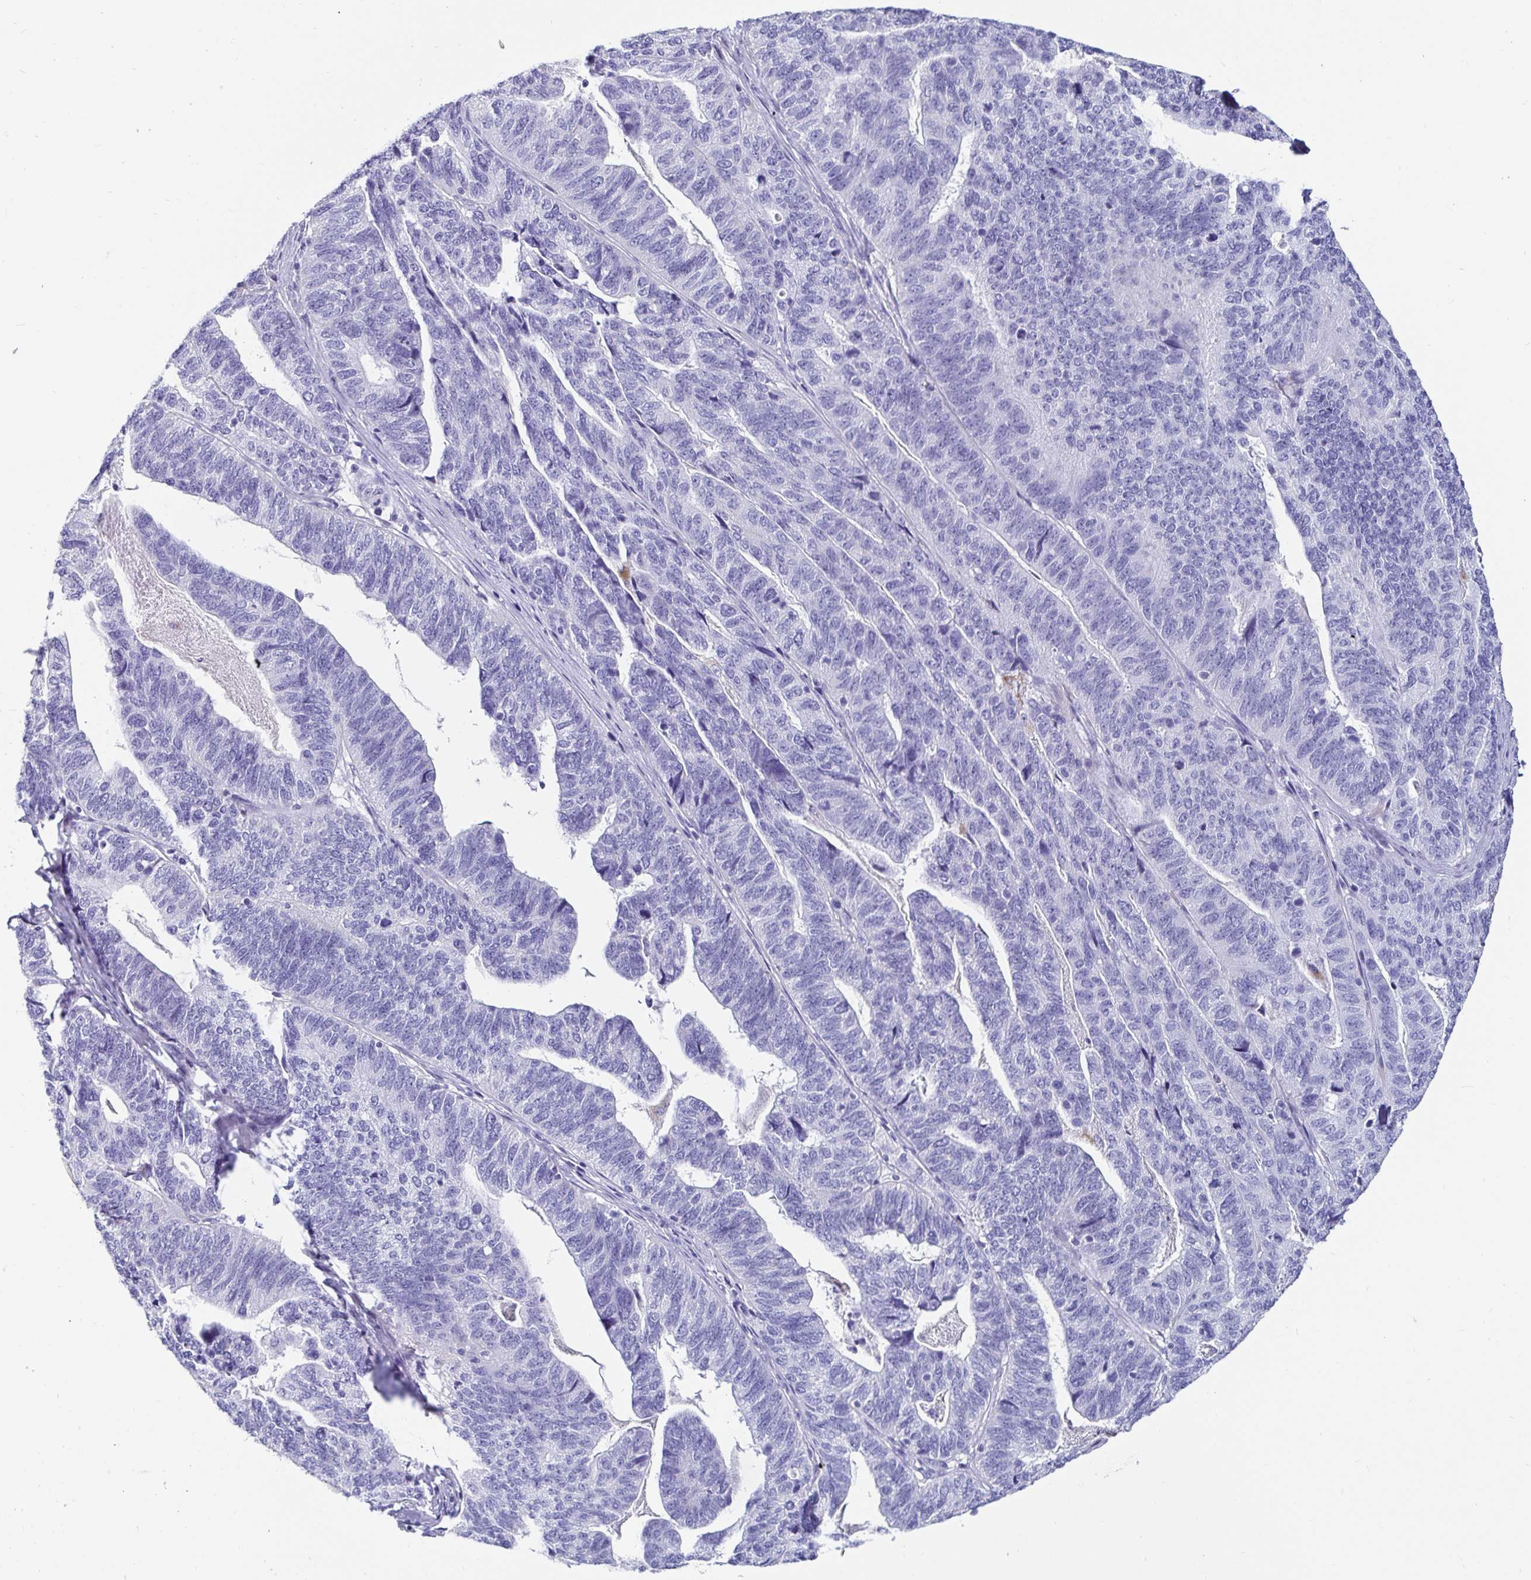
{"staining": {"intensity": "negative", "quantity": "none", "location": "none"}, "tissue": "stomach cancer", "cell_type": "Tumor cells", "image_type": "cancer", "snomed": [{"axis": "morphology", "description": "Adenocarcinoma, NOS"}, {"axis": "topography", "description": "Stomach, upper"}], "caption": "A histopathology image of stomach adenocarcinoma stained for a protein displays no brown staining in tumor cells.", "gene": "ZPBP2", "patient": {"sex": "female", "age": 67}}